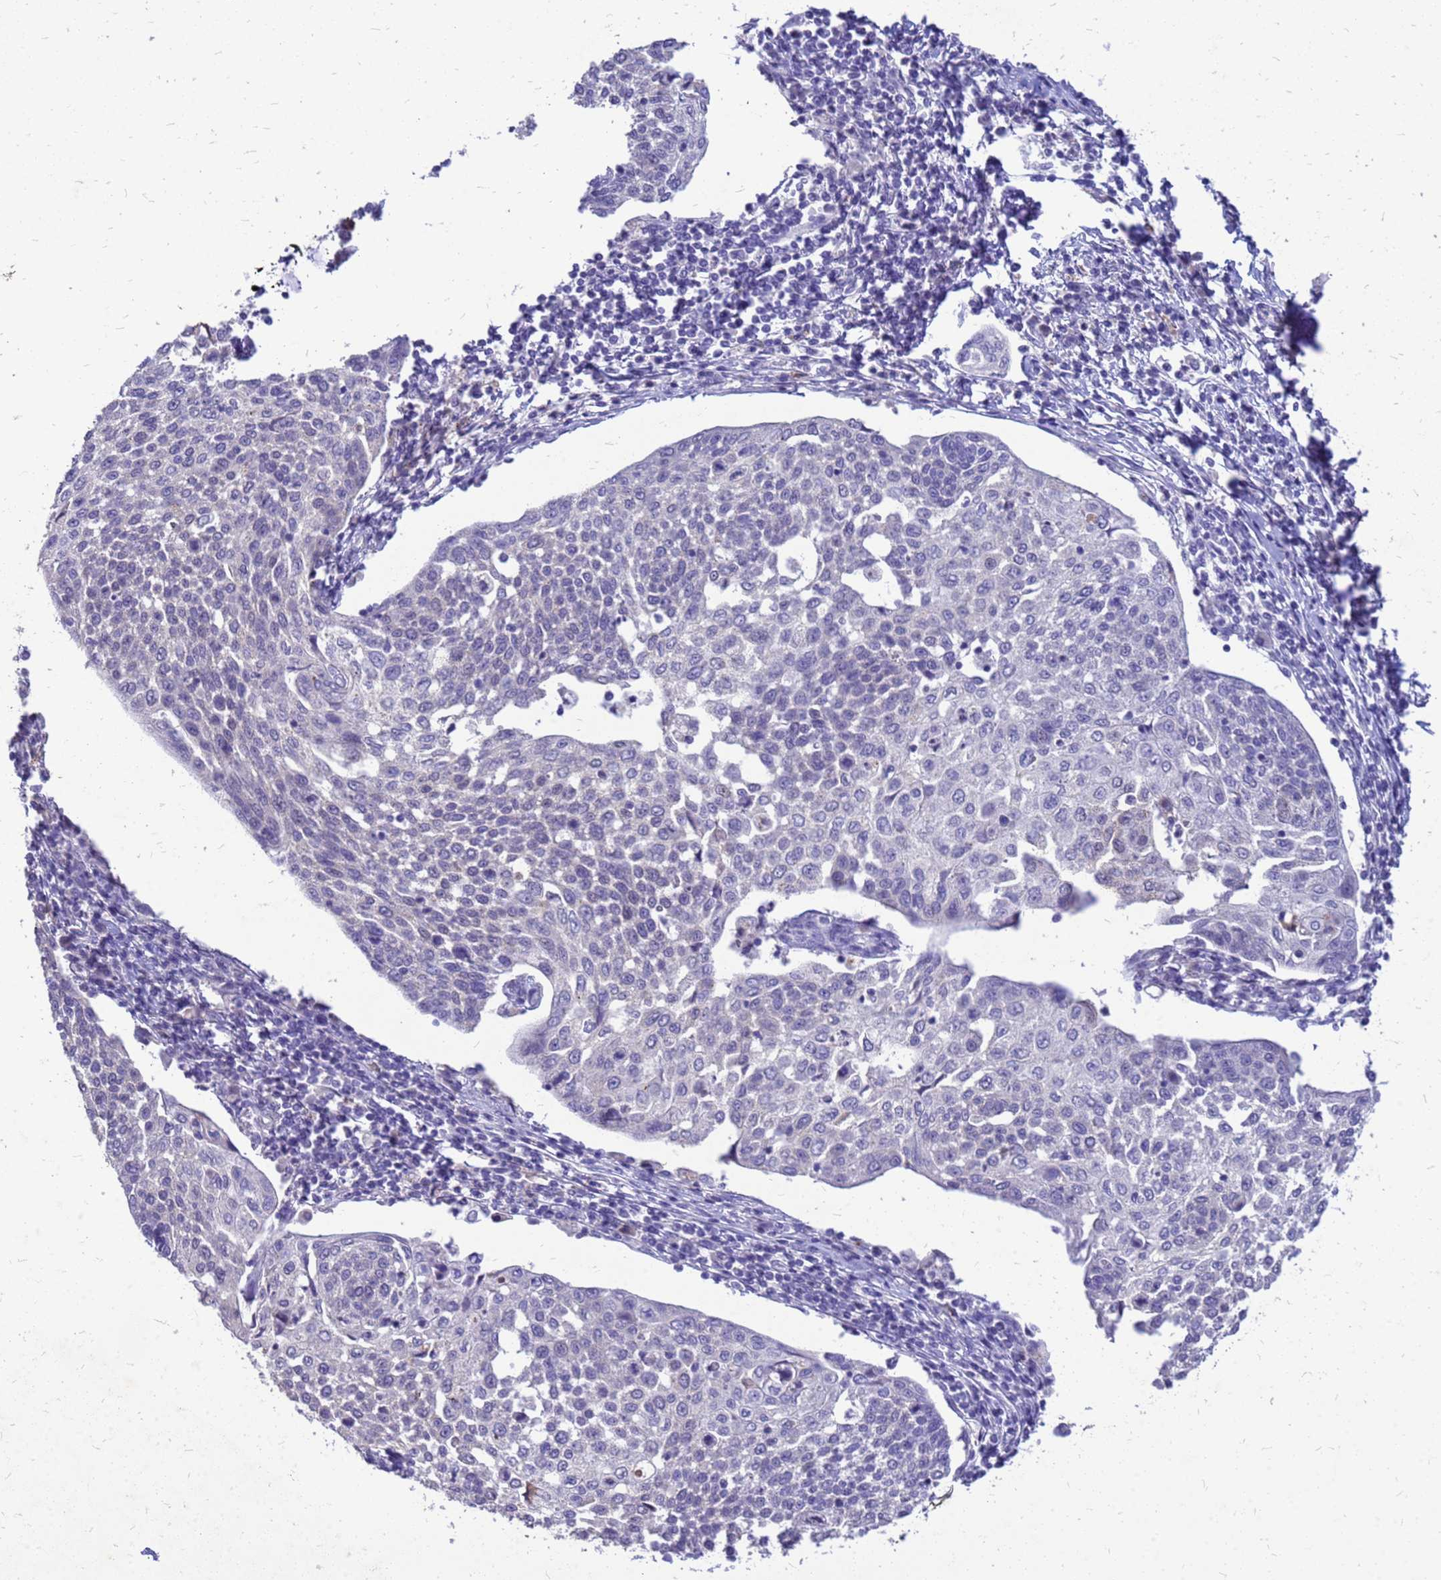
{"staining": {"intensity": "negative", "quantity": "none", "location": "none"}, "tissue": "cervical cancer", "cell_type": "Tumor cells", "image_type": "cancer", "snomed": [{"axis": "morphology", "description": "Squamous cell carcinoma, NOS"}, {"axis": "topography", "description": "Cervix"}], "caption": "A high-resolution image shows IHC staining of cervical cancer, which reveals no significant positivity in tumor cells.", "gene": "AKR1C1", "patient": {"sex": "female", "age": 34}}